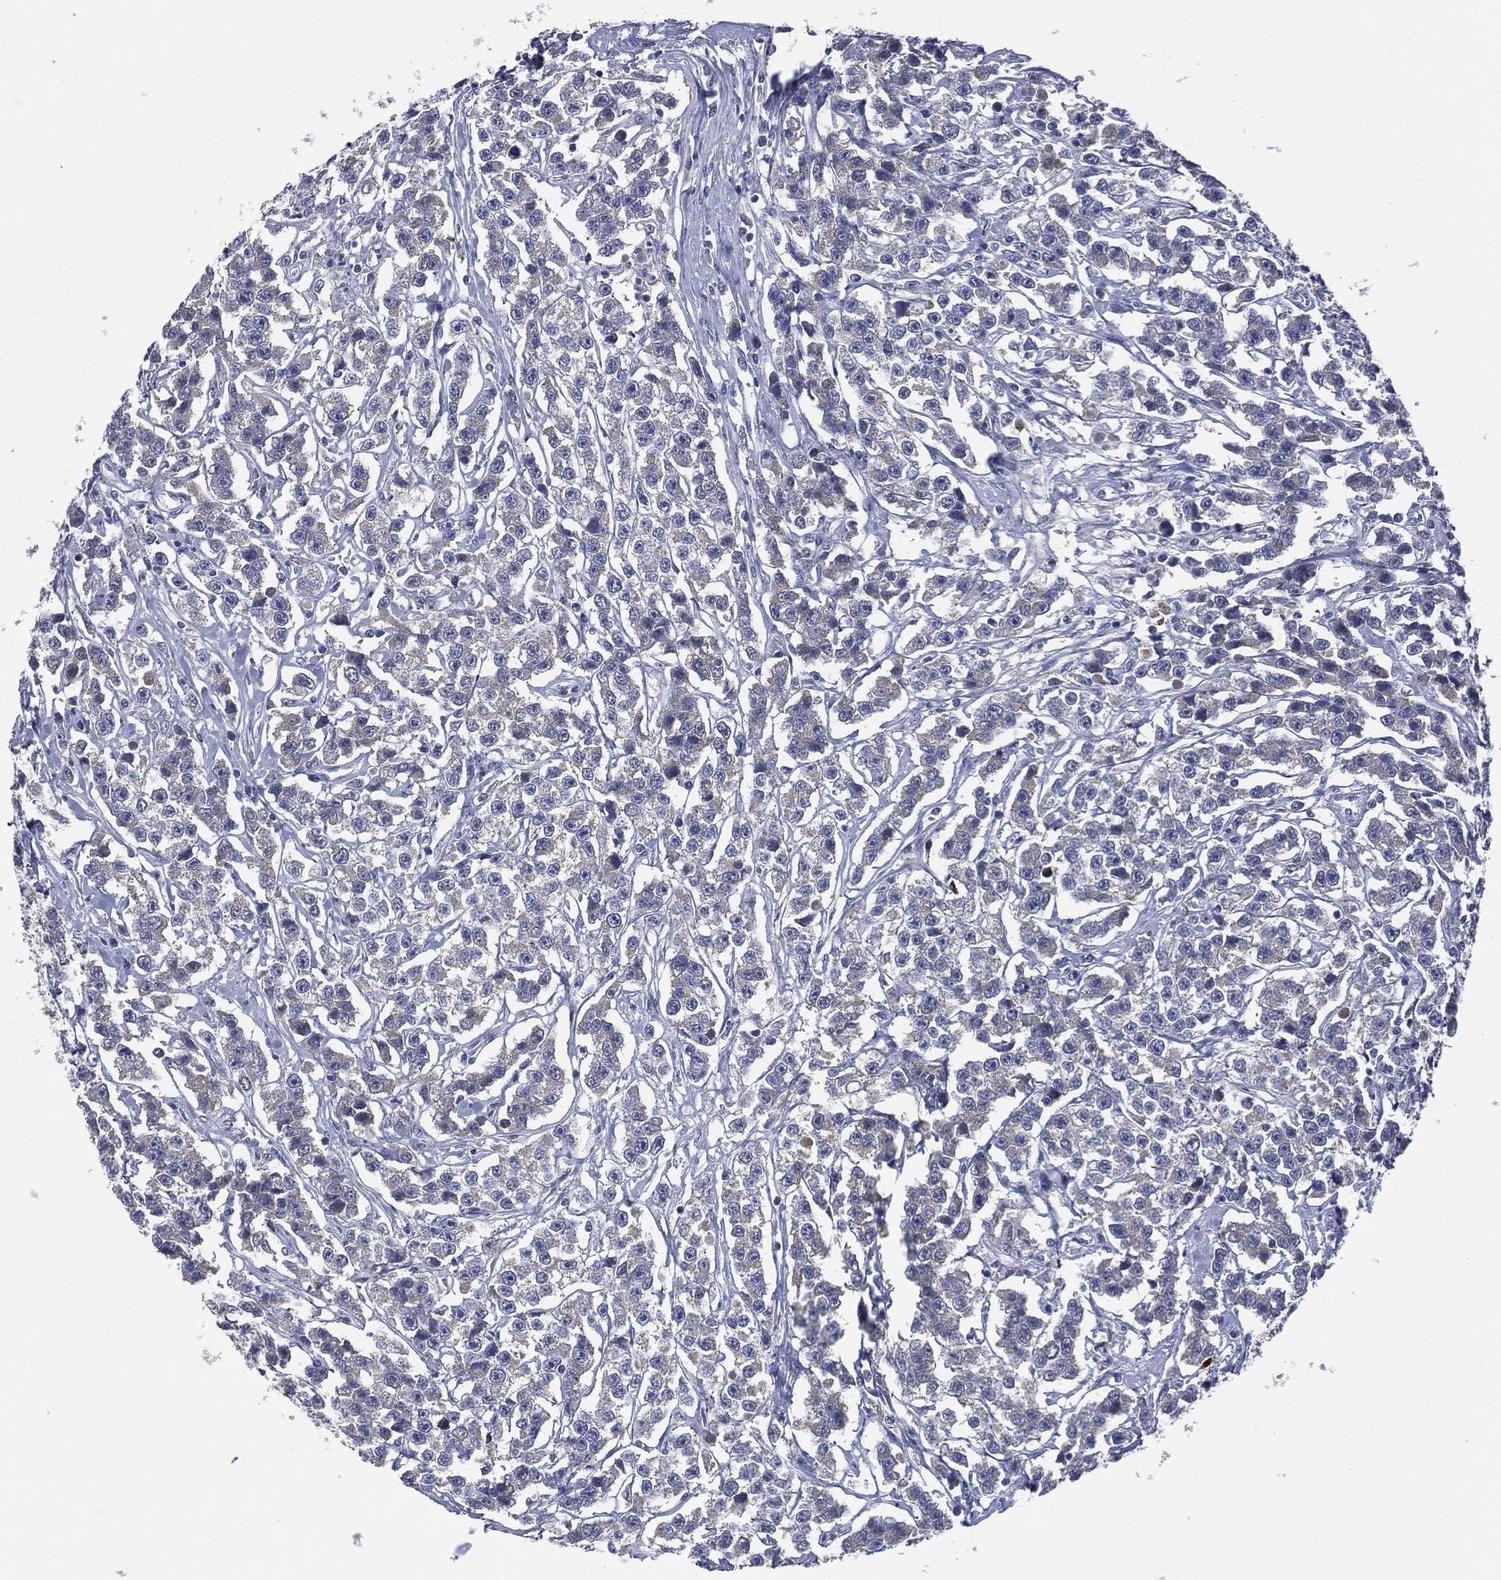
{"staining": {"intensity": "negative", "quantity": "none", "location": "none"}, "tissue": "testis cancer", "cell_type": "Tumor cells", "image_type": "cancer", "snomed": [{"axis": "morphology", "description": "Seminoma, NOS"}, {"axis": "topography", "description": "Testis"}], "caption": "IHC photomicrograph of testis cancer (seminoma) stained for a protein (brown), which reveals no staining in tumor cells.", "gene": "SIGLEC9", "patient": {"sex": "male", "age": 59}}